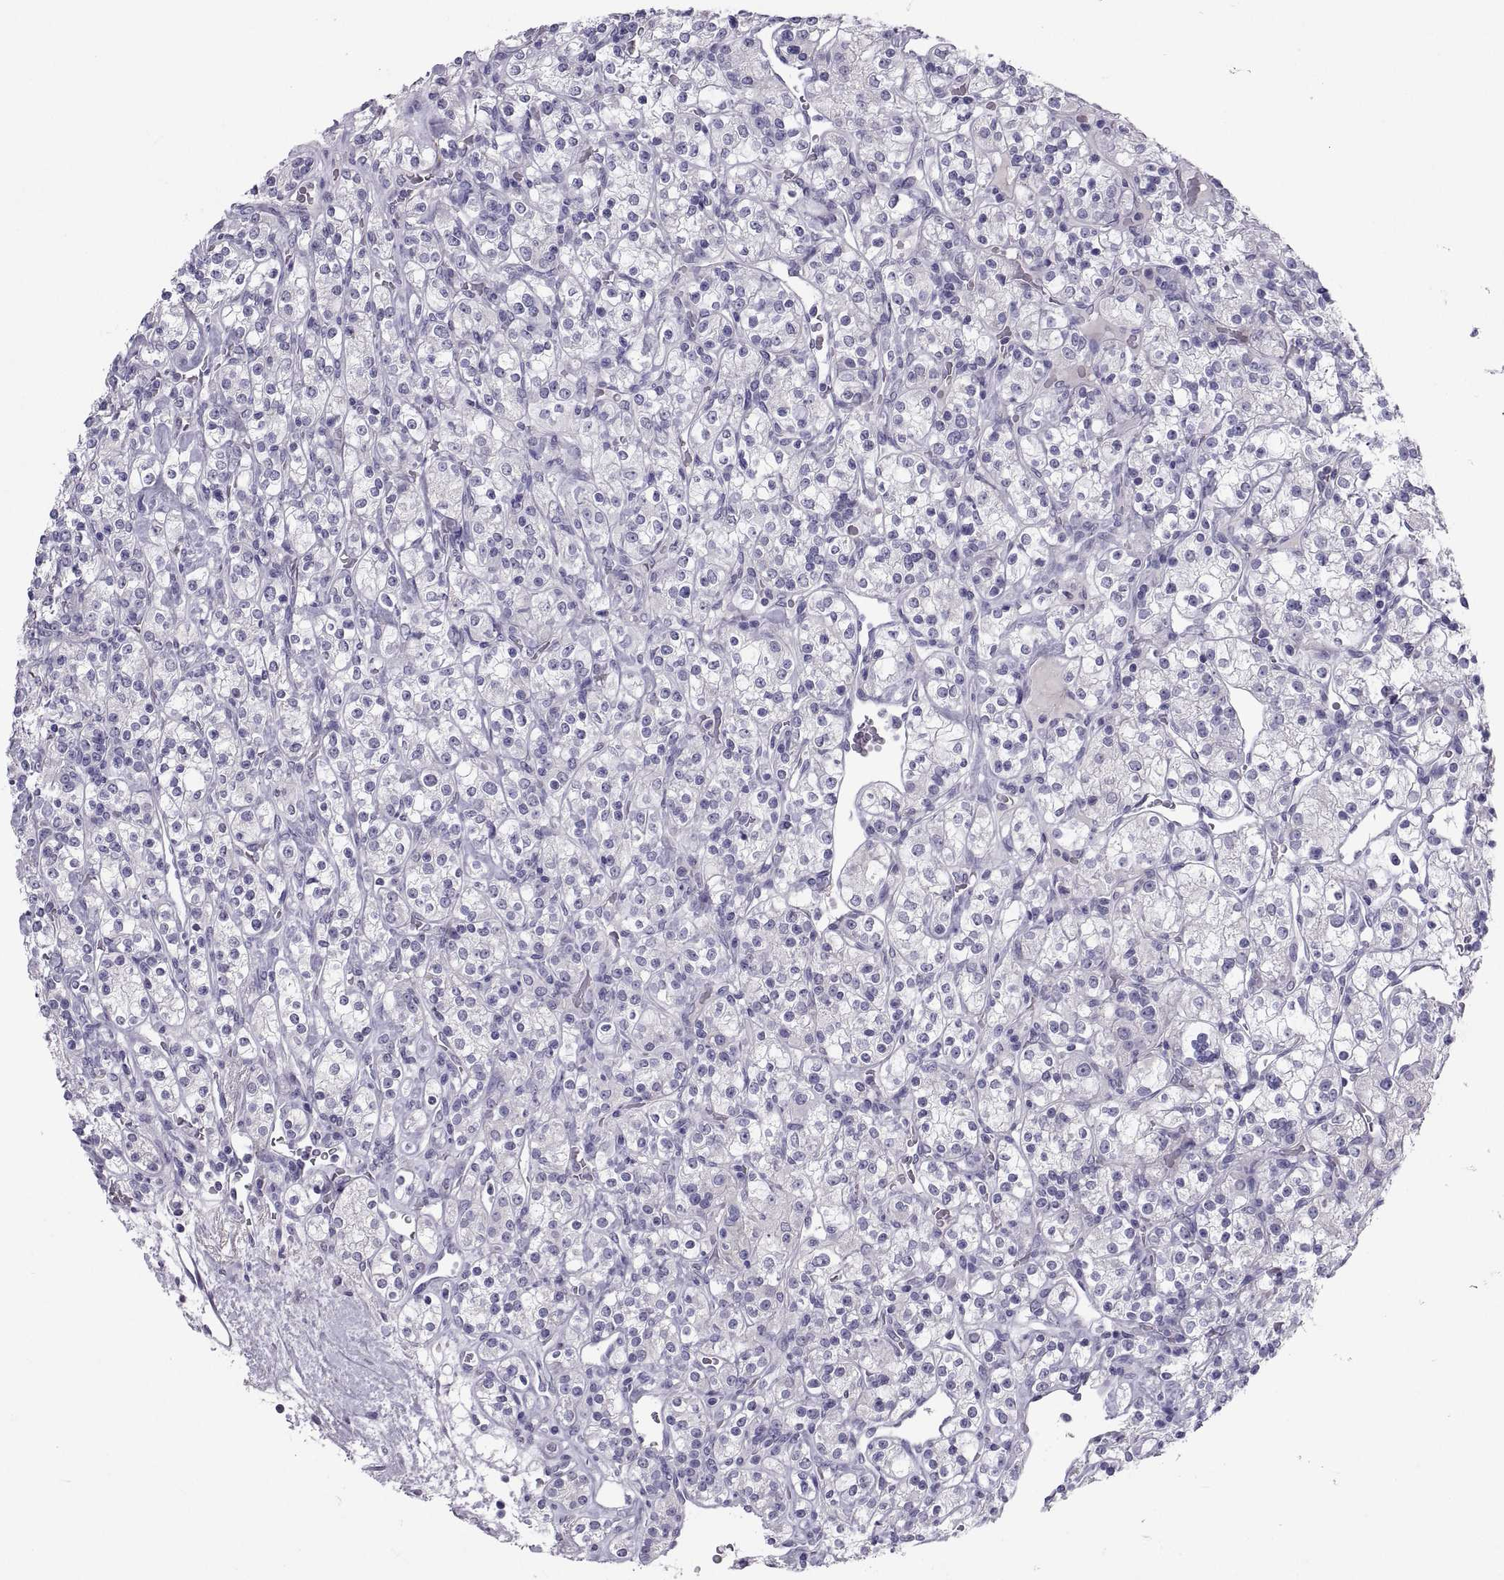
{"staining": {"intensity": "negative", "quantity": "none", "location": "none"}, "tissue": "renal cancer", "cell_type": "Tumor cells", "image_type": "cancer", "snomed": [{"axis": "morphology", "description": "Adenocarcinoma, NOS"}, {"axis": "topography", "description": "Kidney"}], "caption": "Renal cancer (adenocarcinoma) was stained to show a protein in brown. There is no significant expression in tumor cells.", "gene": "IGSF1", "patient": {"sex": "male", "age": 77}}